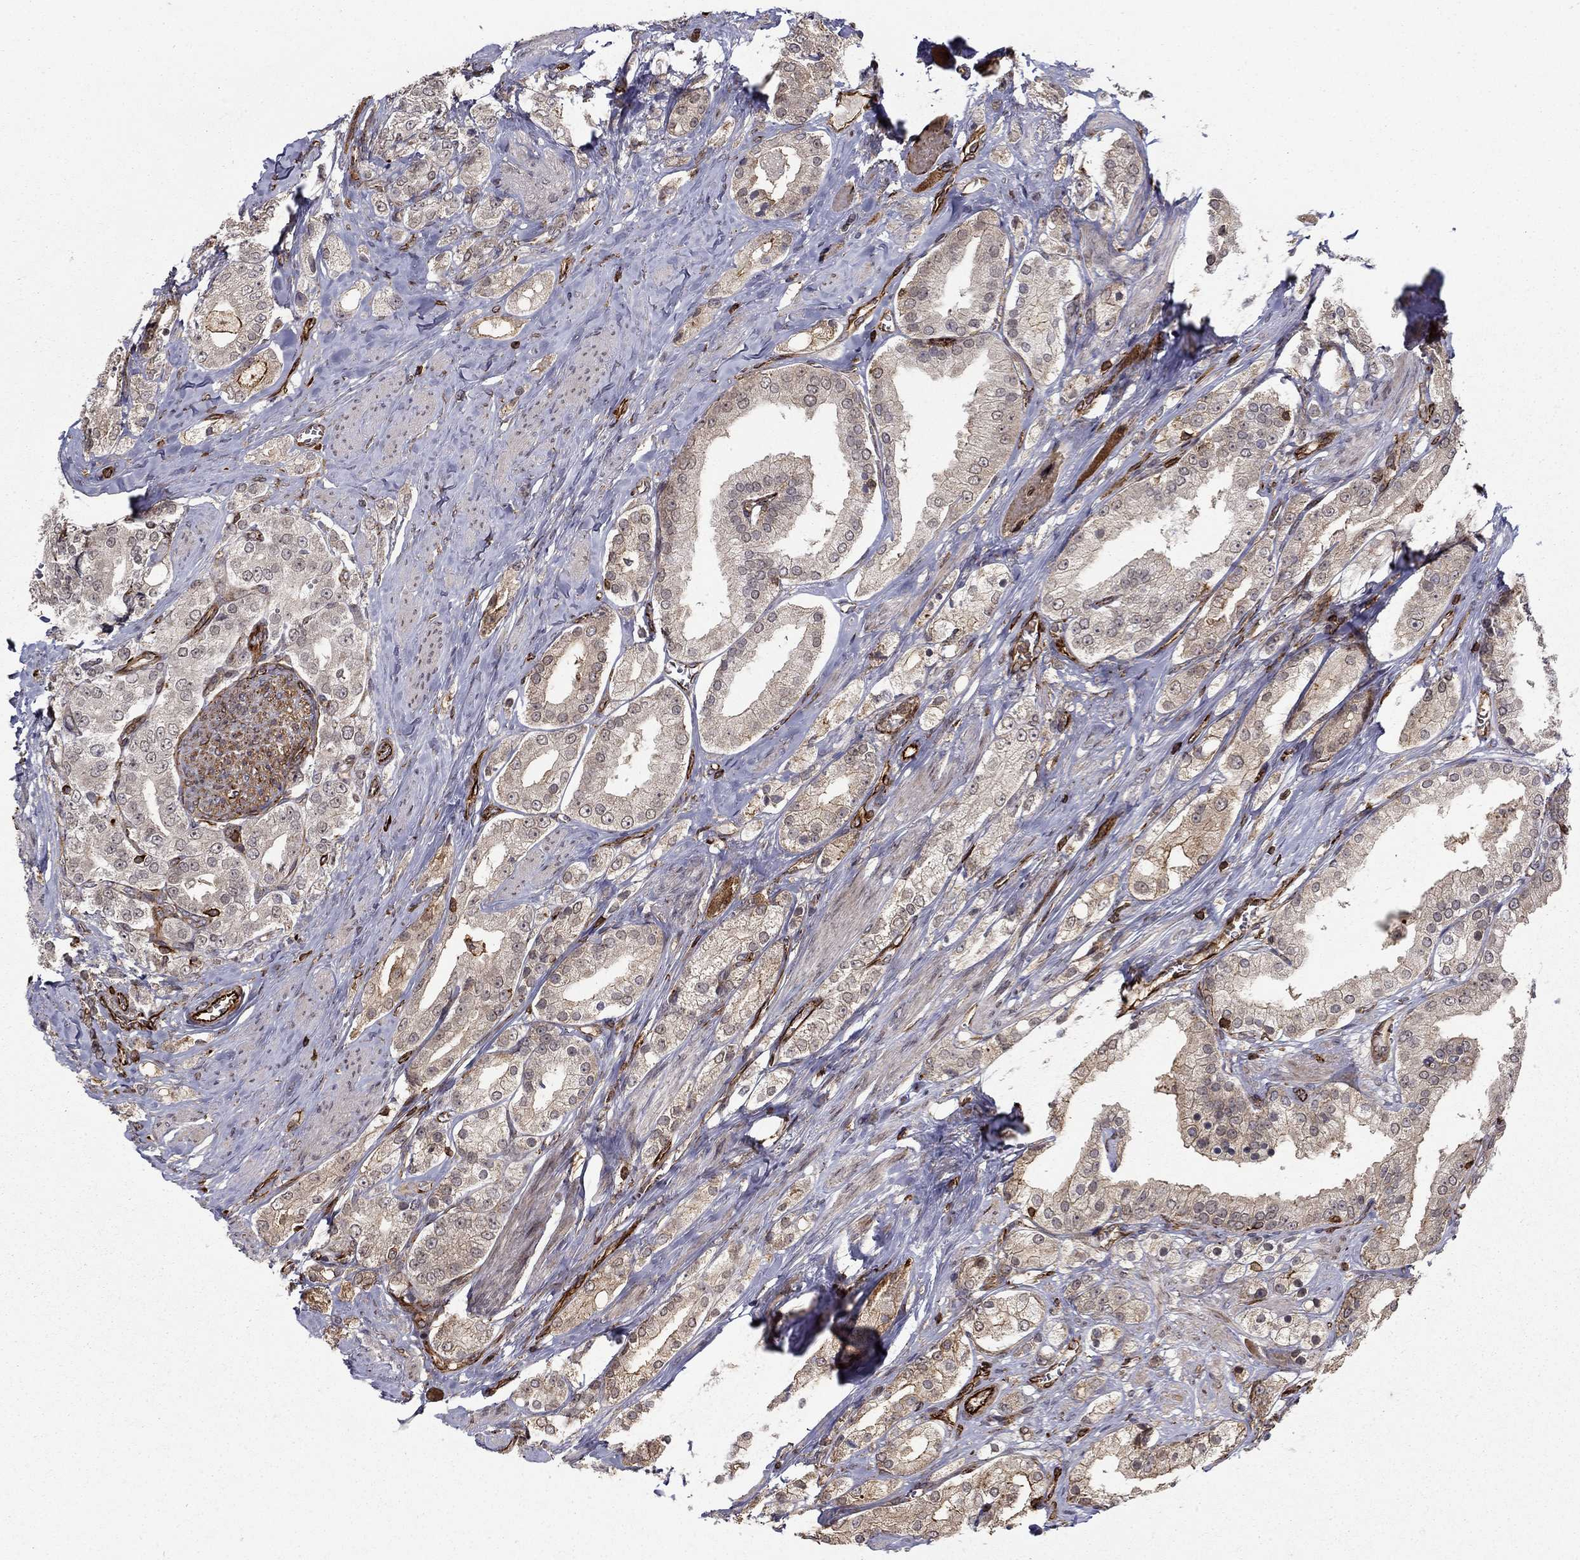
{"staining": {"intensity": "weak", "quantity": "<25%", "location": "cytoplasmic/membranous"}, "tissue": "prostate cancer", "cell_type": "Tumor cells", "image_type": "cancer", "snomed": [{"axis": "morphology", "description": "Adenocarcinoma, NOS"}, {"axis": "topography", "description": "Prostate and seminal vesicle, NOS"}, {"axis": "topography", "description": "Prostate"}], "caption": "Tumor cells show no significant protein expression in prostate adenocarcinoma.", "gene": "ADM", "patient": {"sex": "male", "age": 67}}